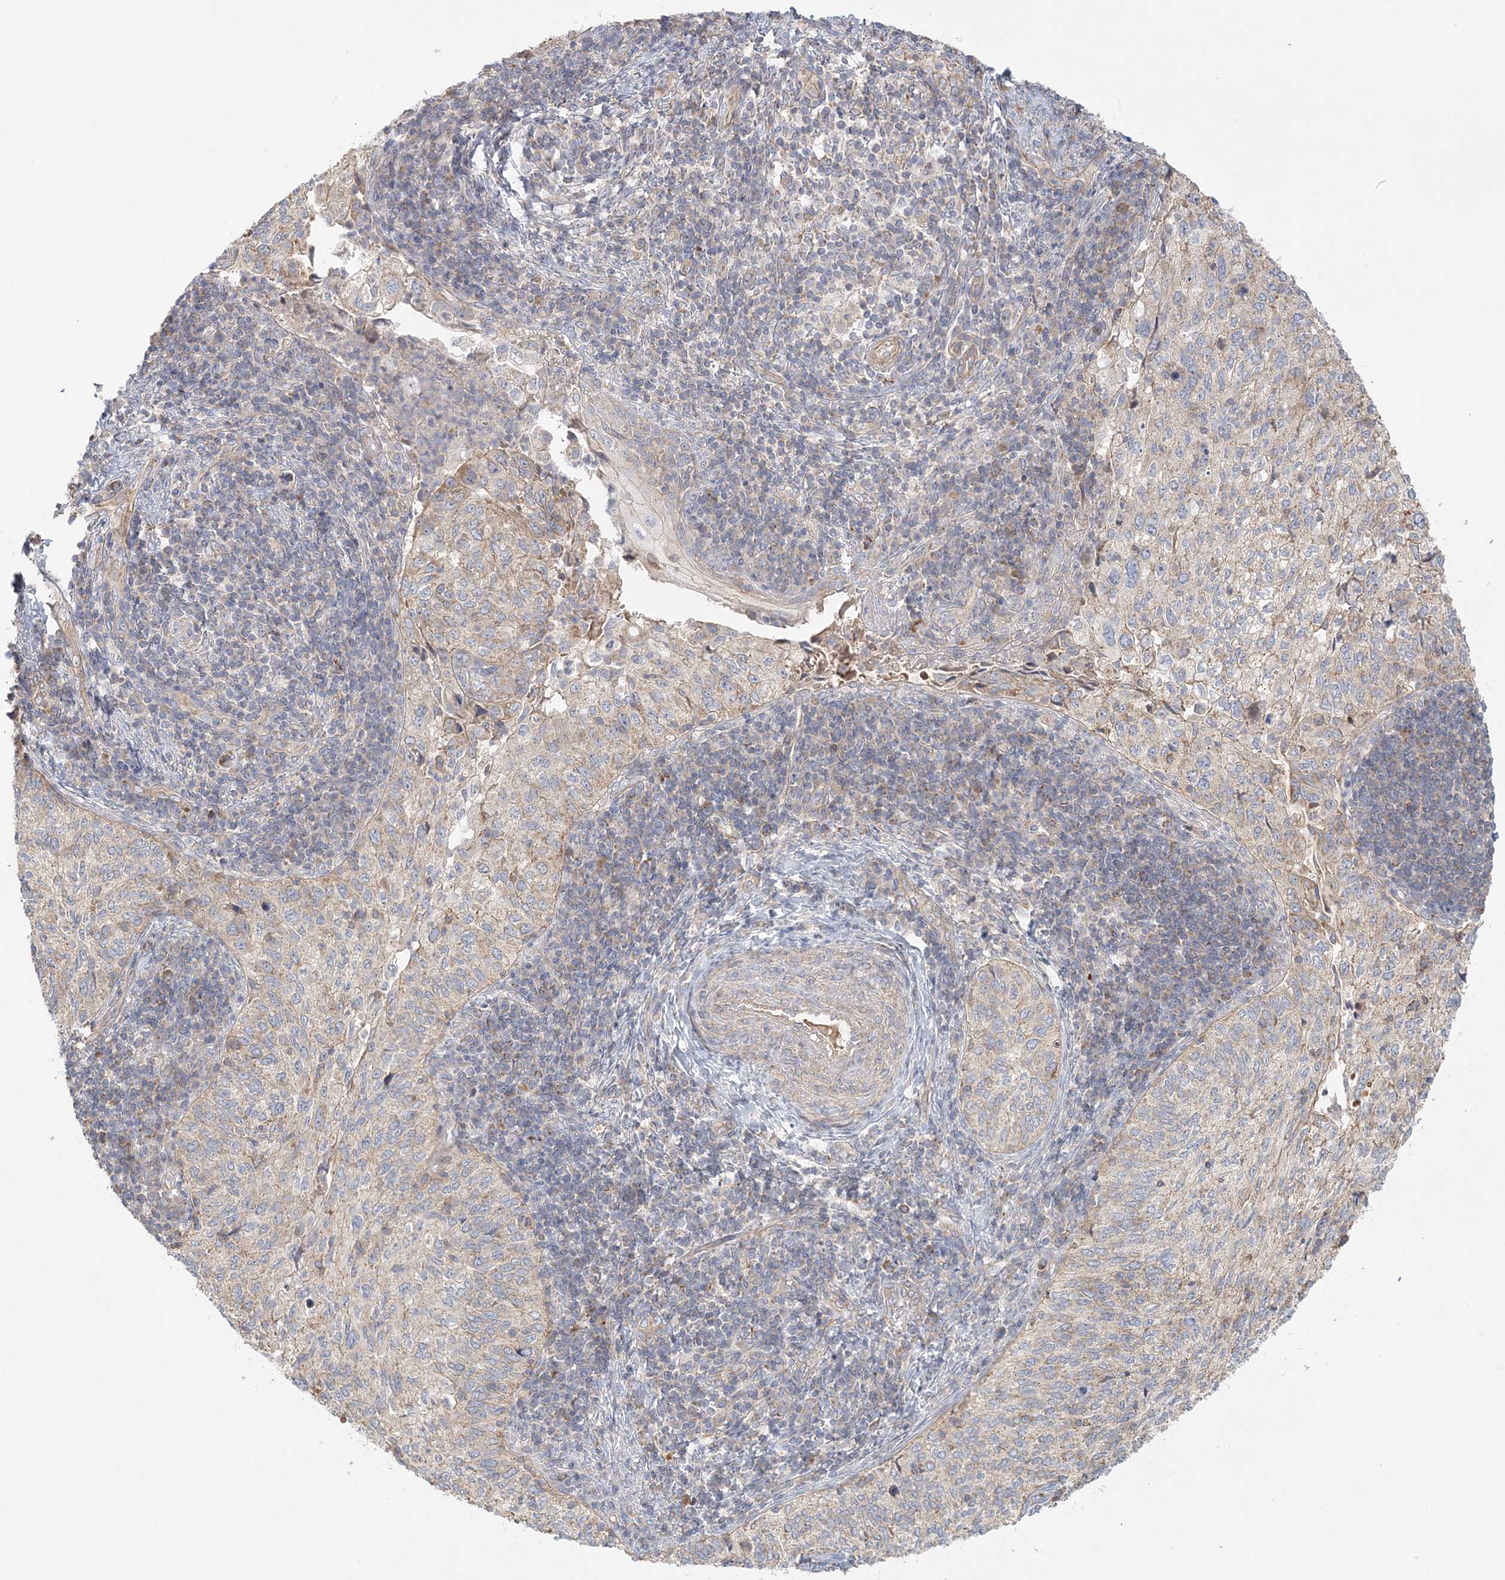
{"staining": {"intensity": "weak", "quantity": ">75%", "location": "cytoplasmic/membranous"}, "tissue": "cervical cancer", "cell_type": "Tumor cells", "image_type": "cancer", "snomed": [{"axis": "morphology", "description": "Squamous cell carcinoma, NOS"}, {"axis": "topography", "description": "Cervix"}], "caption": "DAB (3,3'-diaminobenzidine) immunohistochemical staining of human squamous cell carcinoma (cervical) exhibits weak cytoplasmic/membranous protein expression in approximately >75% of tumor cells.", "gene": "KIAA0232", "patient": {"sex": "female", "age": 30}}